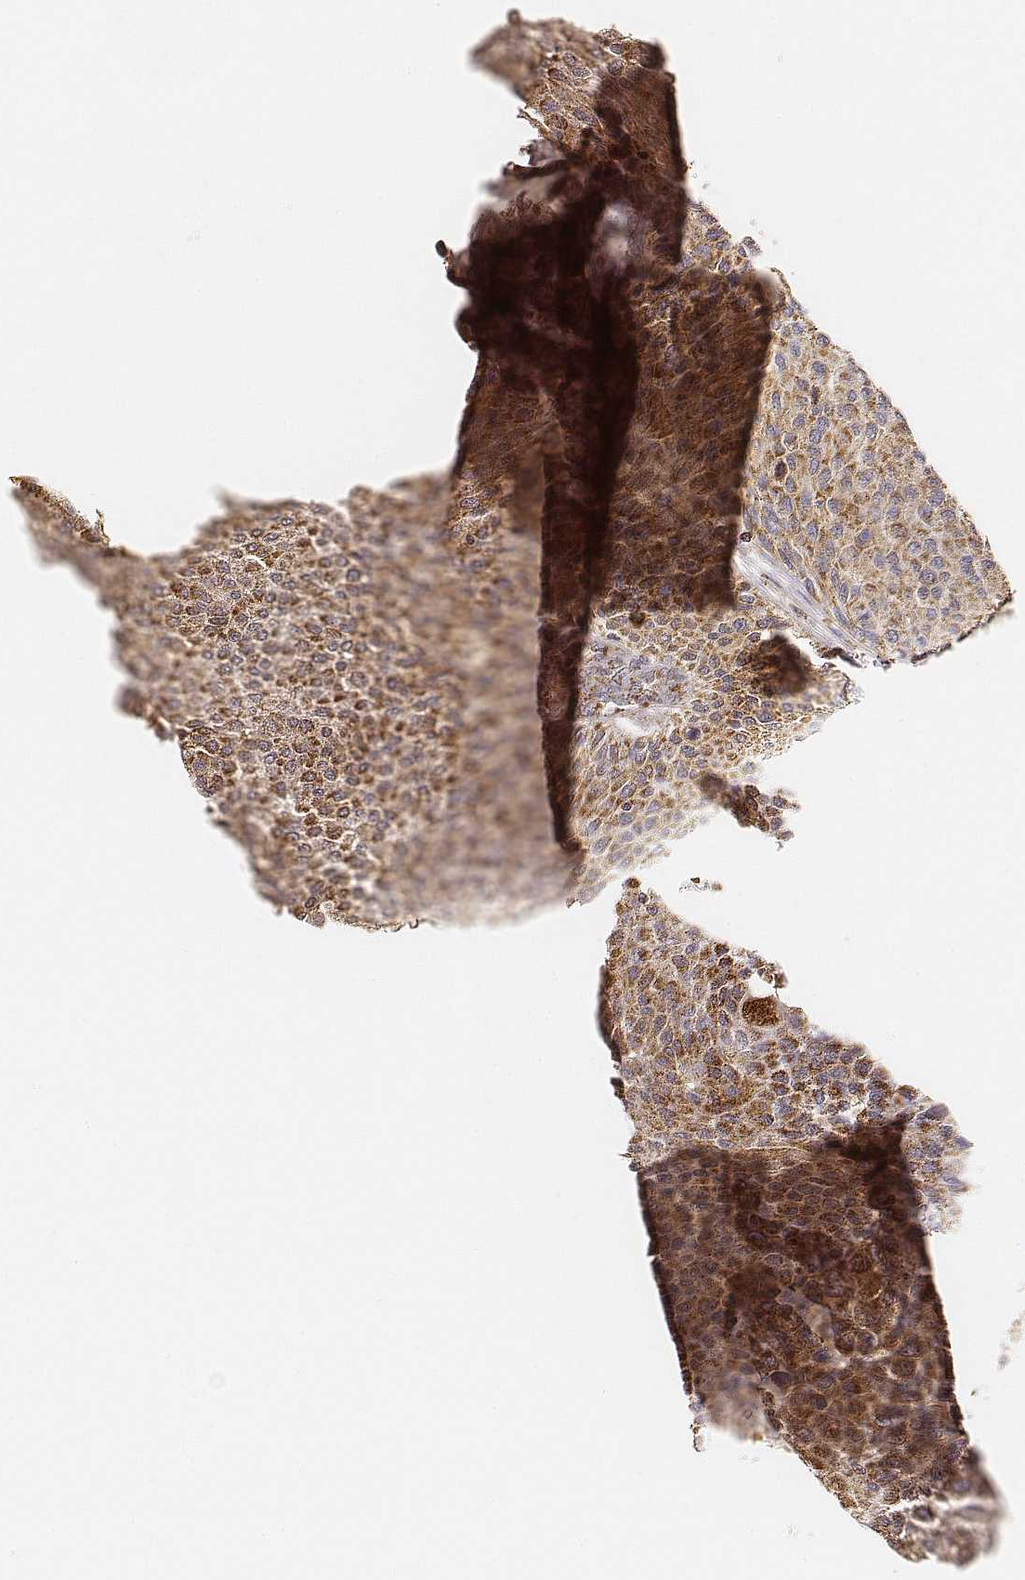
{"staining": {"intensity": "moderate", "quantity": ">75%", "location": "cytoplasmic/membranous"}, "tissue": "urothelial cancer", "cell_type": "Tumor cells", "image_type": "cancer", "snomed": [{"axis": "morphology", "description": "Urothelial carcinoma, NOS"}, {"axis": "topography", "description": "Urinary bladder"}], "caption": "Protein staining displays moderate cytoplasmic/membranous expression in about >75% of tumor cells in urothelial cancer.", "gene": "CS", "patient": {"sex": "male", "age": 55}}